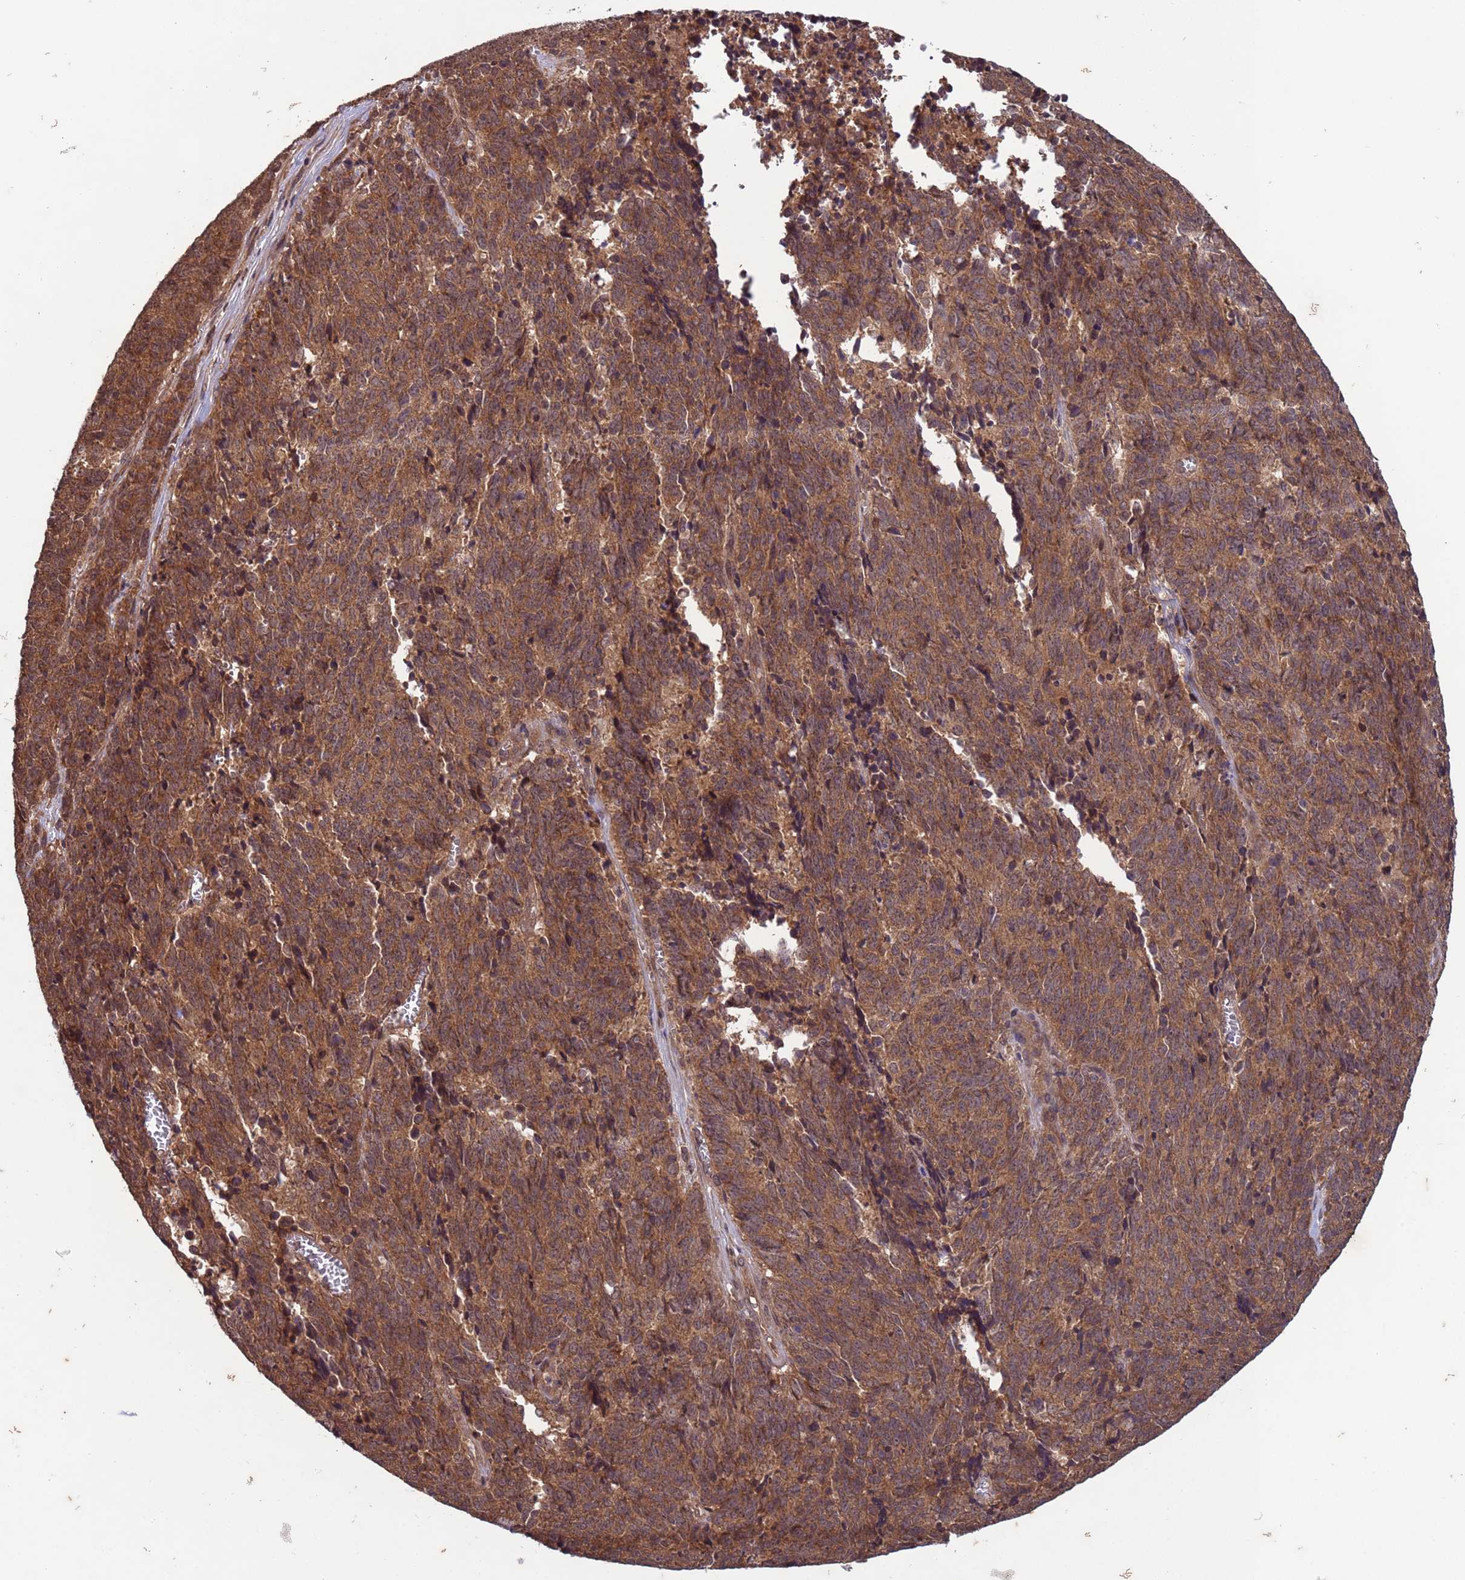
{"staining": {"intensity": "strong", "quantity": ">75%", "location": "cytoplasmic/membranous"}, "tissue": "cervical cancer", "cell_type": "Tumor cells", "image_type": "cancer", "snomed": [{"axis": "morphology", "description": "Squamous cell carcinoma, NOS"}, {"axis": "topography", "description": "Cervix"}], "caption": "IHC (DAB (3,3'-diaminobenzidine)) staining of human cervical squamous cell carcinoma demonstrates strong cytoplasmic/membranous protein positivity in about >75% of tumor cells.", "gene": "ERI1", "patient": {"sex": "female", "age": 29}}